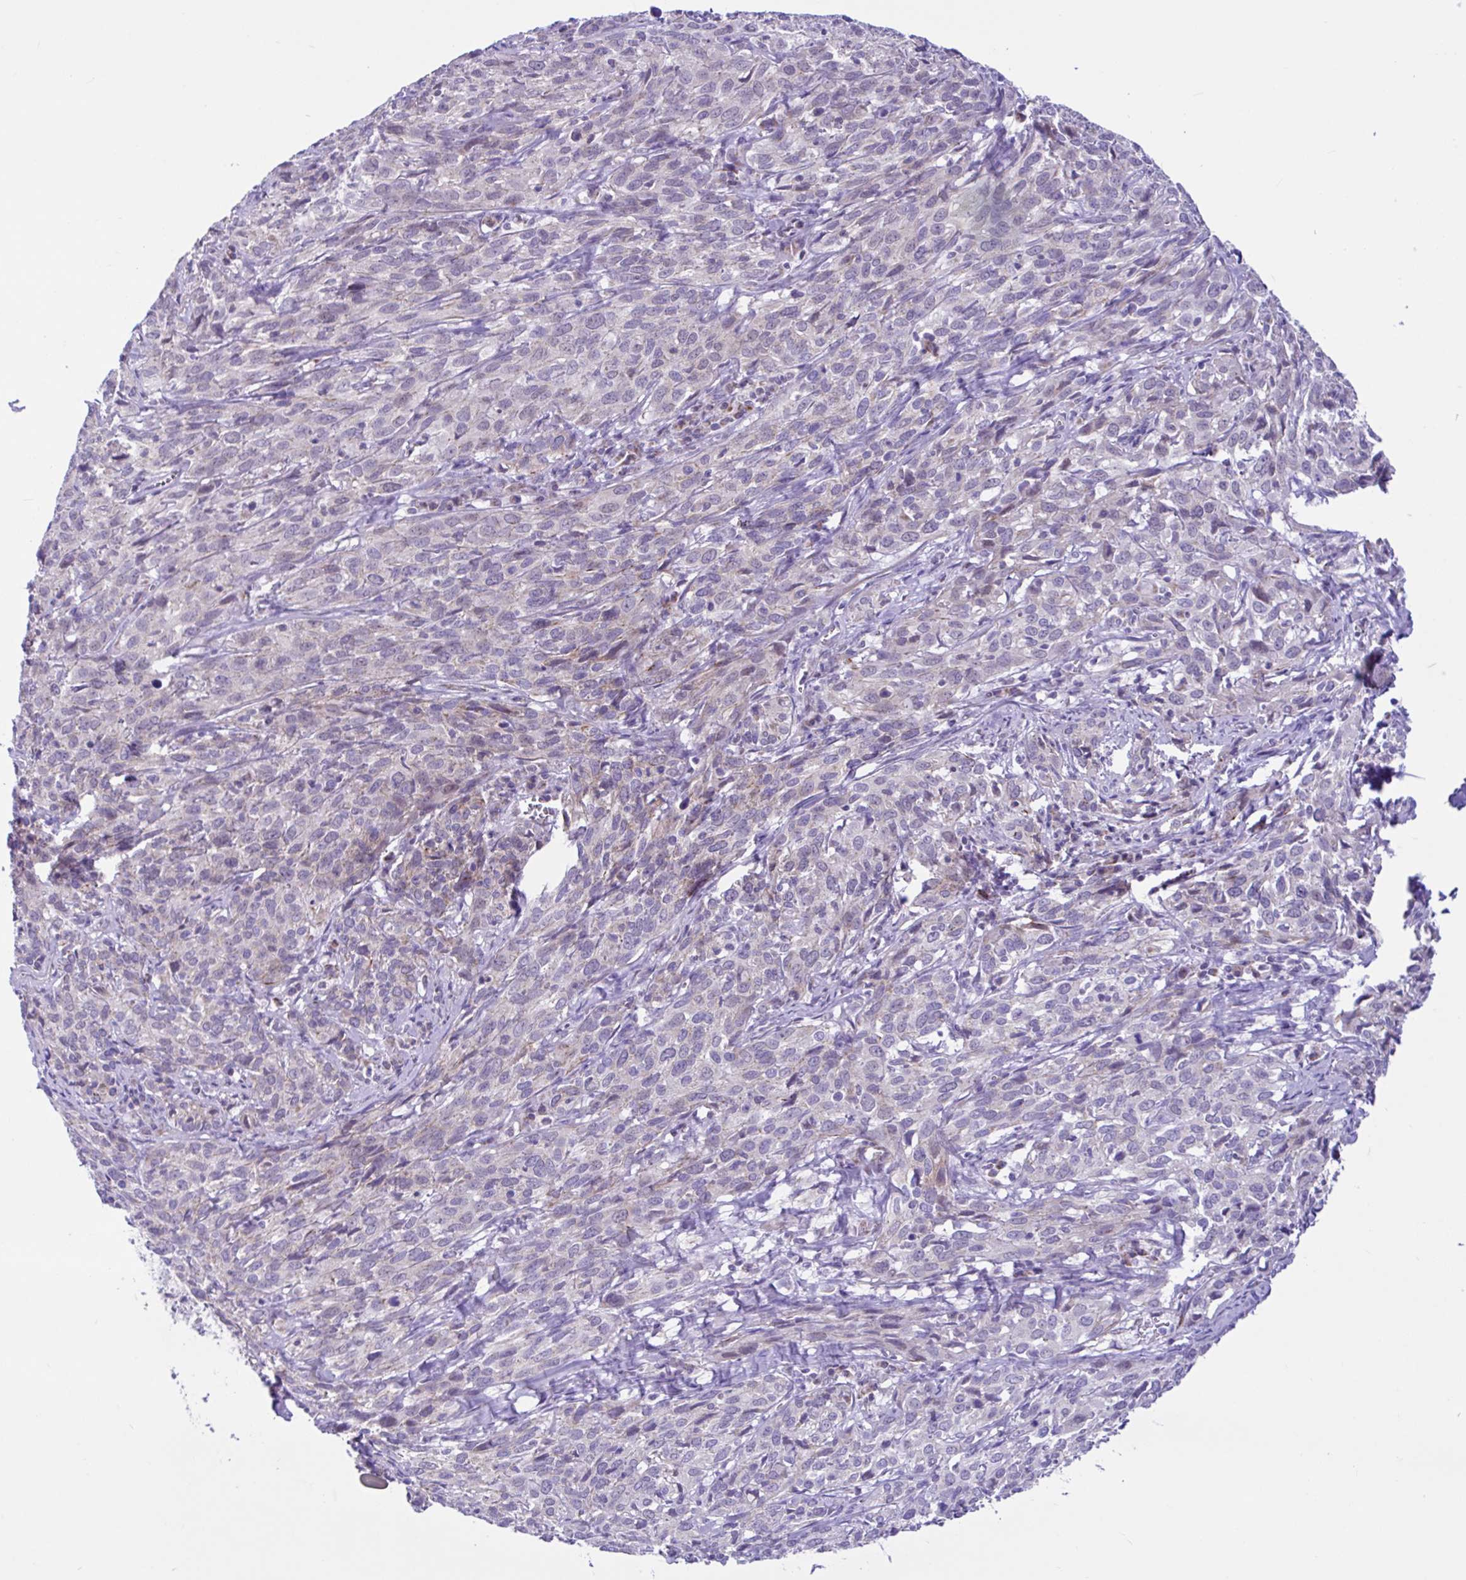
{"staining": {"intensity": "negative", "quantity": "none", "location": "none"}, "tissue": "cervical cancer", "cell_type": "Tumor cells", "image_type": "cancer", "snomed": [{"axis": "morphology", "description": "Squamous cell carcinoma, NOS"}, {"axis": "topography", "description": "Cervix"}], "caption": "The immunohistochemistry (IHC) histopathology image has no significant expression in tumor cells of squamous cell carcinoma (cervical) tissue.", "gene": "NDUFS2", "patient": {"sex": "female", "age": 51}}